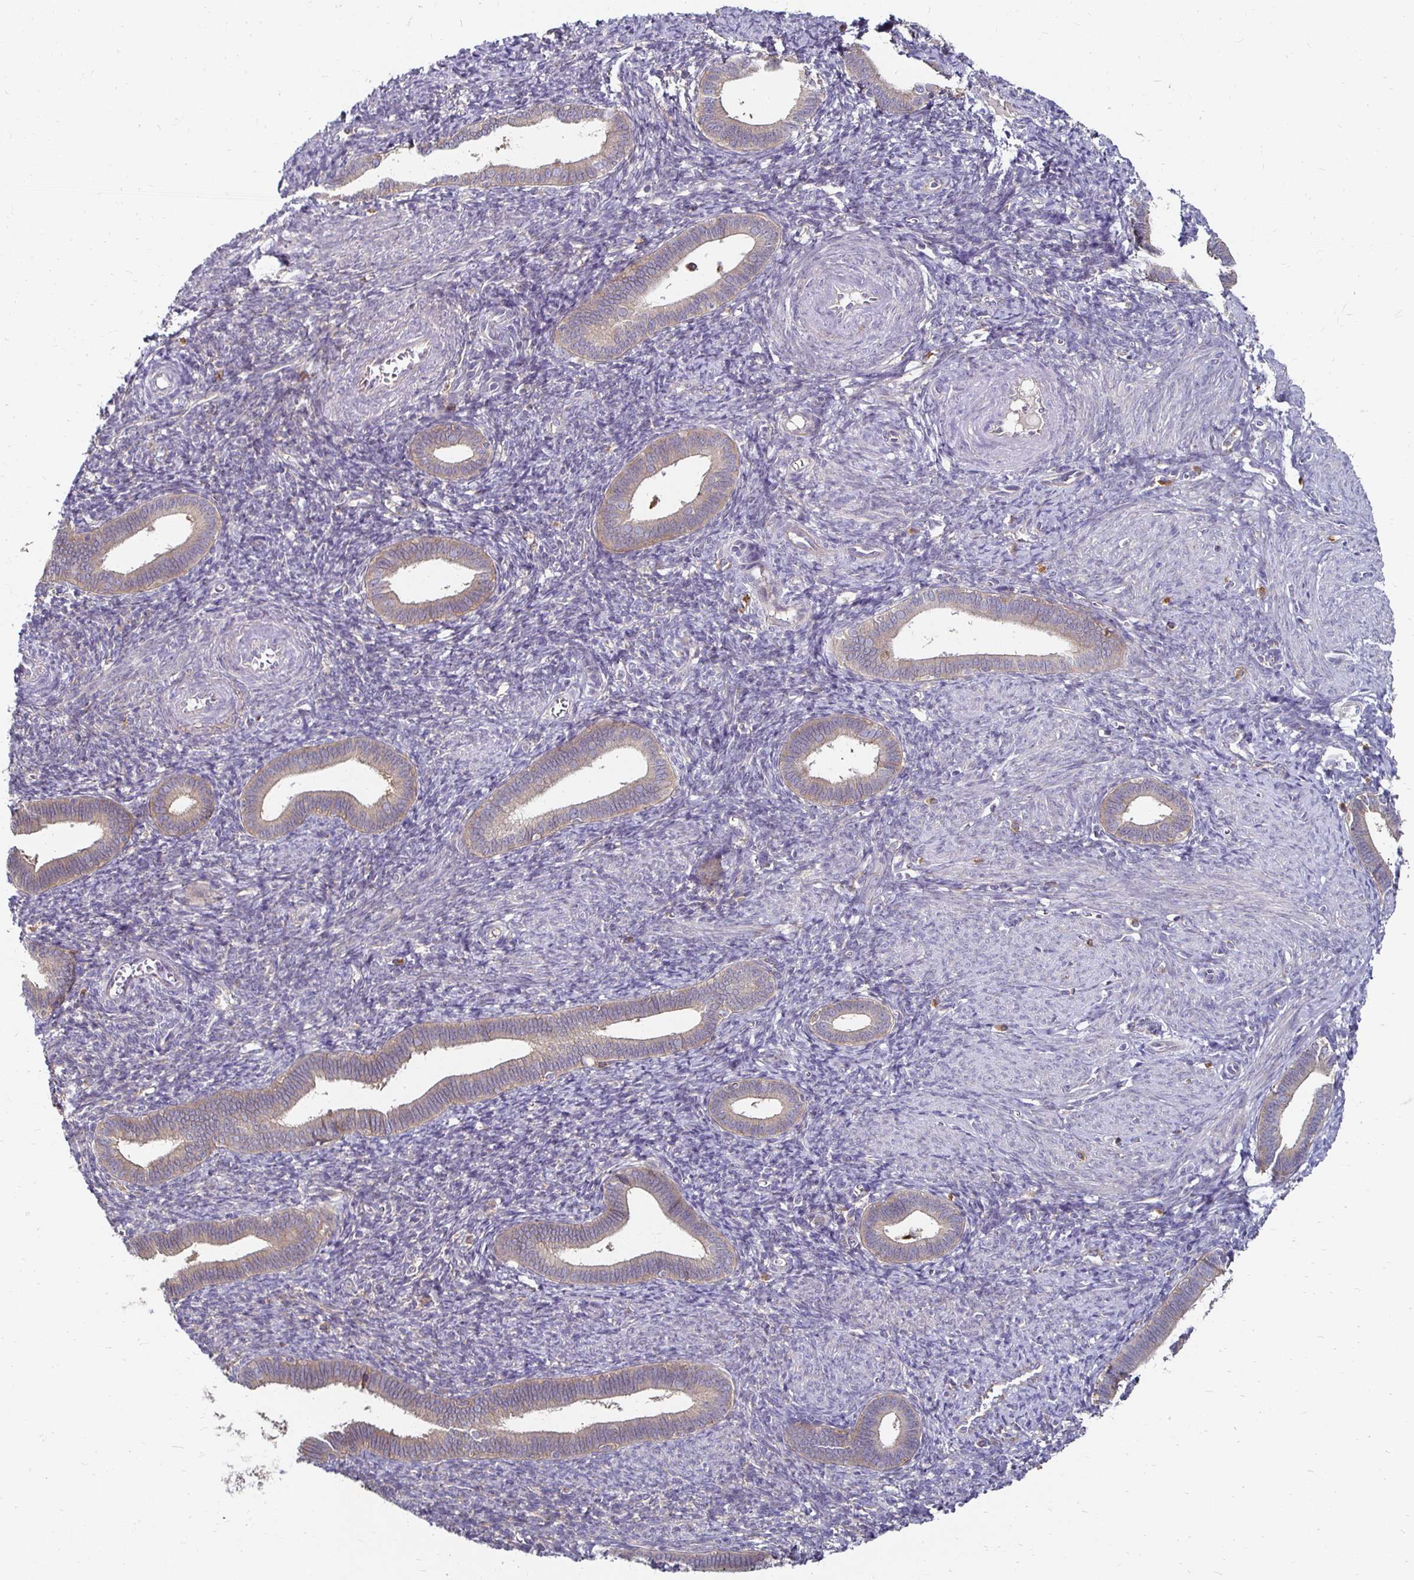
{"staining": {"intensity": "negative", "quantity": "none", "location": "none"}, "tissue": "endometrium", "cell_type": "Cells in endometrial stroma", "image_type": "normal", "snomed": [{"axis": "morphology", "description": "Normal tissue, NOS"}, {"axis": "topography", "description": "Endometrium"}], "caption": "A photomicrograph of human endometrium is negative for staining in cells in endometrial stroma. The staining is performed using DAB brown chromogen with nuclei counter-stained in using hematoxylin.", "gene": "NCSTN", "patient": {"sex": "female", "age": 41}}